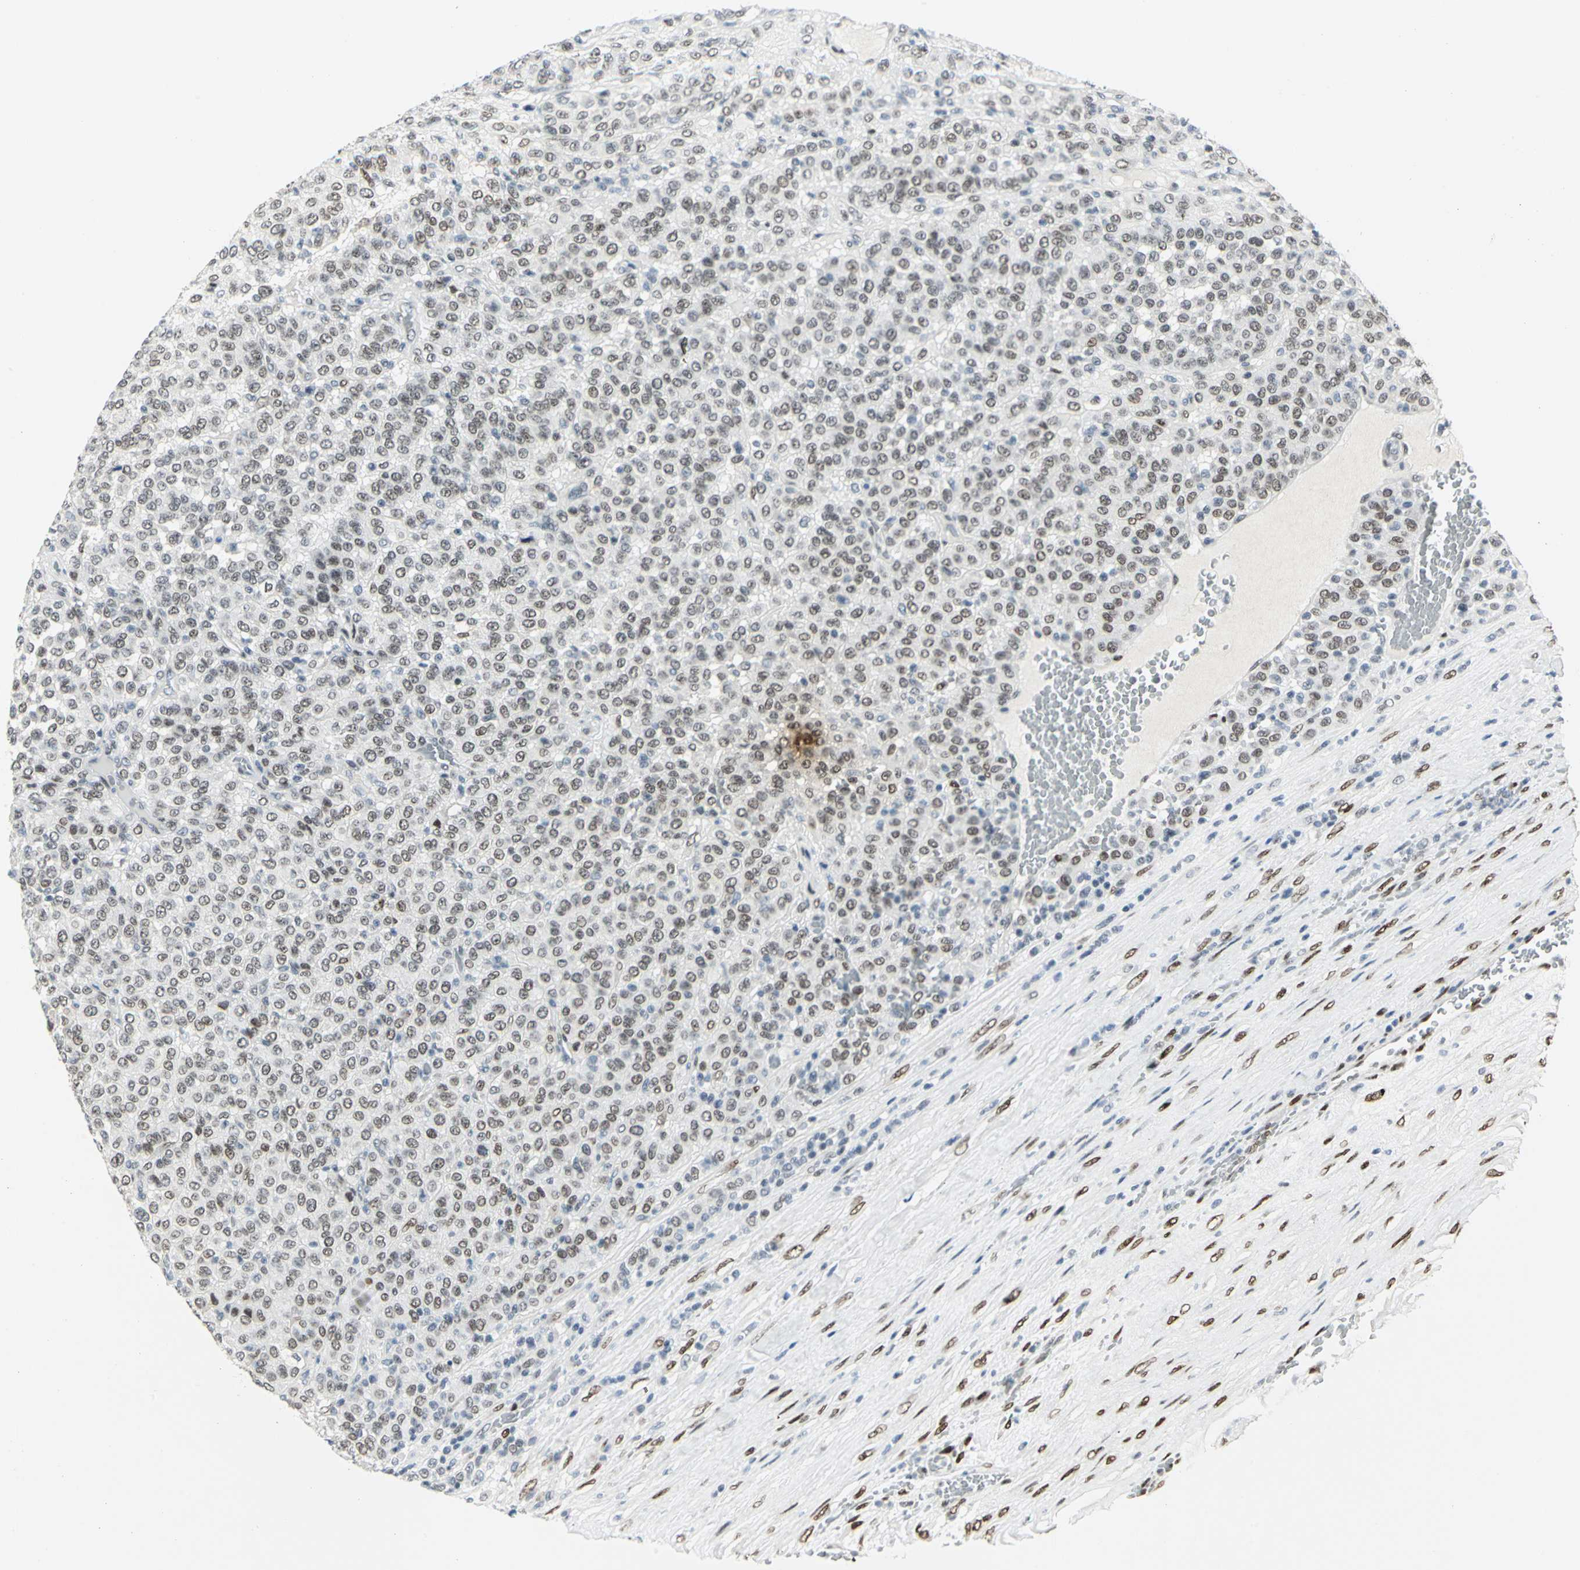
{"staining": {"intensity": "moderate", "quantity": ">75%", "location": "nuclear"}, "tissue": "melanoma", "cell_type": "Tumor cells", "image_type": "cancer", "snomed": [{"axis": "morphology", "description": "Malignant melanoma, Metastatic site"}, {"axis": "topography", "description": "Pancreas"}], "caption": "Brown immunohistochemical staining in human melanoma reveals moderate nuclear positivity in about >75% of tumor cells.", "gene": "MEIS2", "patient": {"sex": "female", "age": 30}}